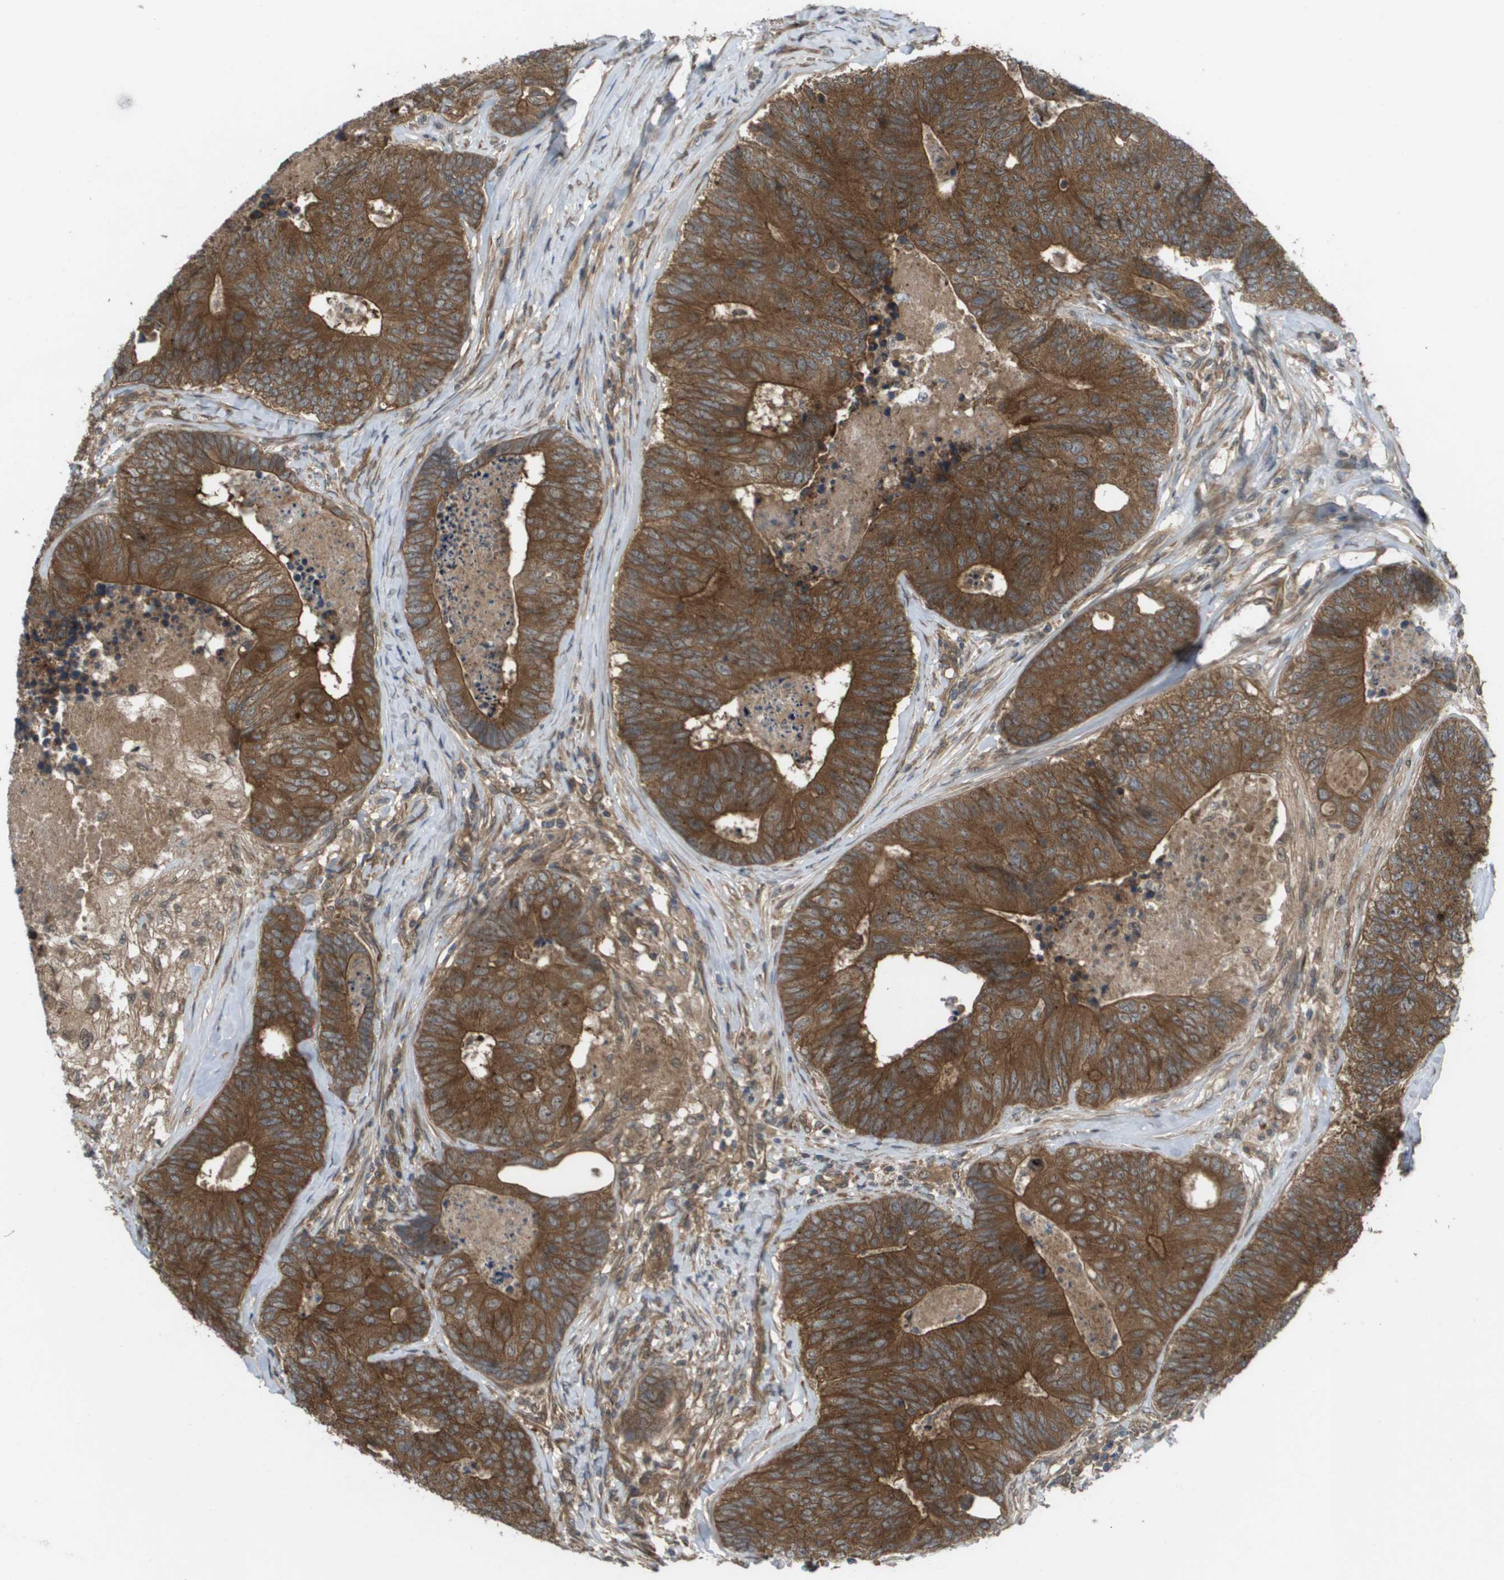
{"staining": {"intensity": "moderate", "quantity": ">75%", "location": "cytoplasmic/membranous"}, "tissue": "colorectal cancer", "cell_type": "Tumor cells", "image_type": "cancer", "snomed": [{"axis": "morphology", "description": "Adenocarcinoma, NOS"}, {"axis": "topography", "description": "Colon"}], "caption": "Immunohistochemical staining of human colorectal cancer displays medium levels of moderate cytoplasmic/membranous protein positivity in approximately >75% of tumor cells.", "gene": "CTPS2", "patient": {"sex": "female", "age": 67}}